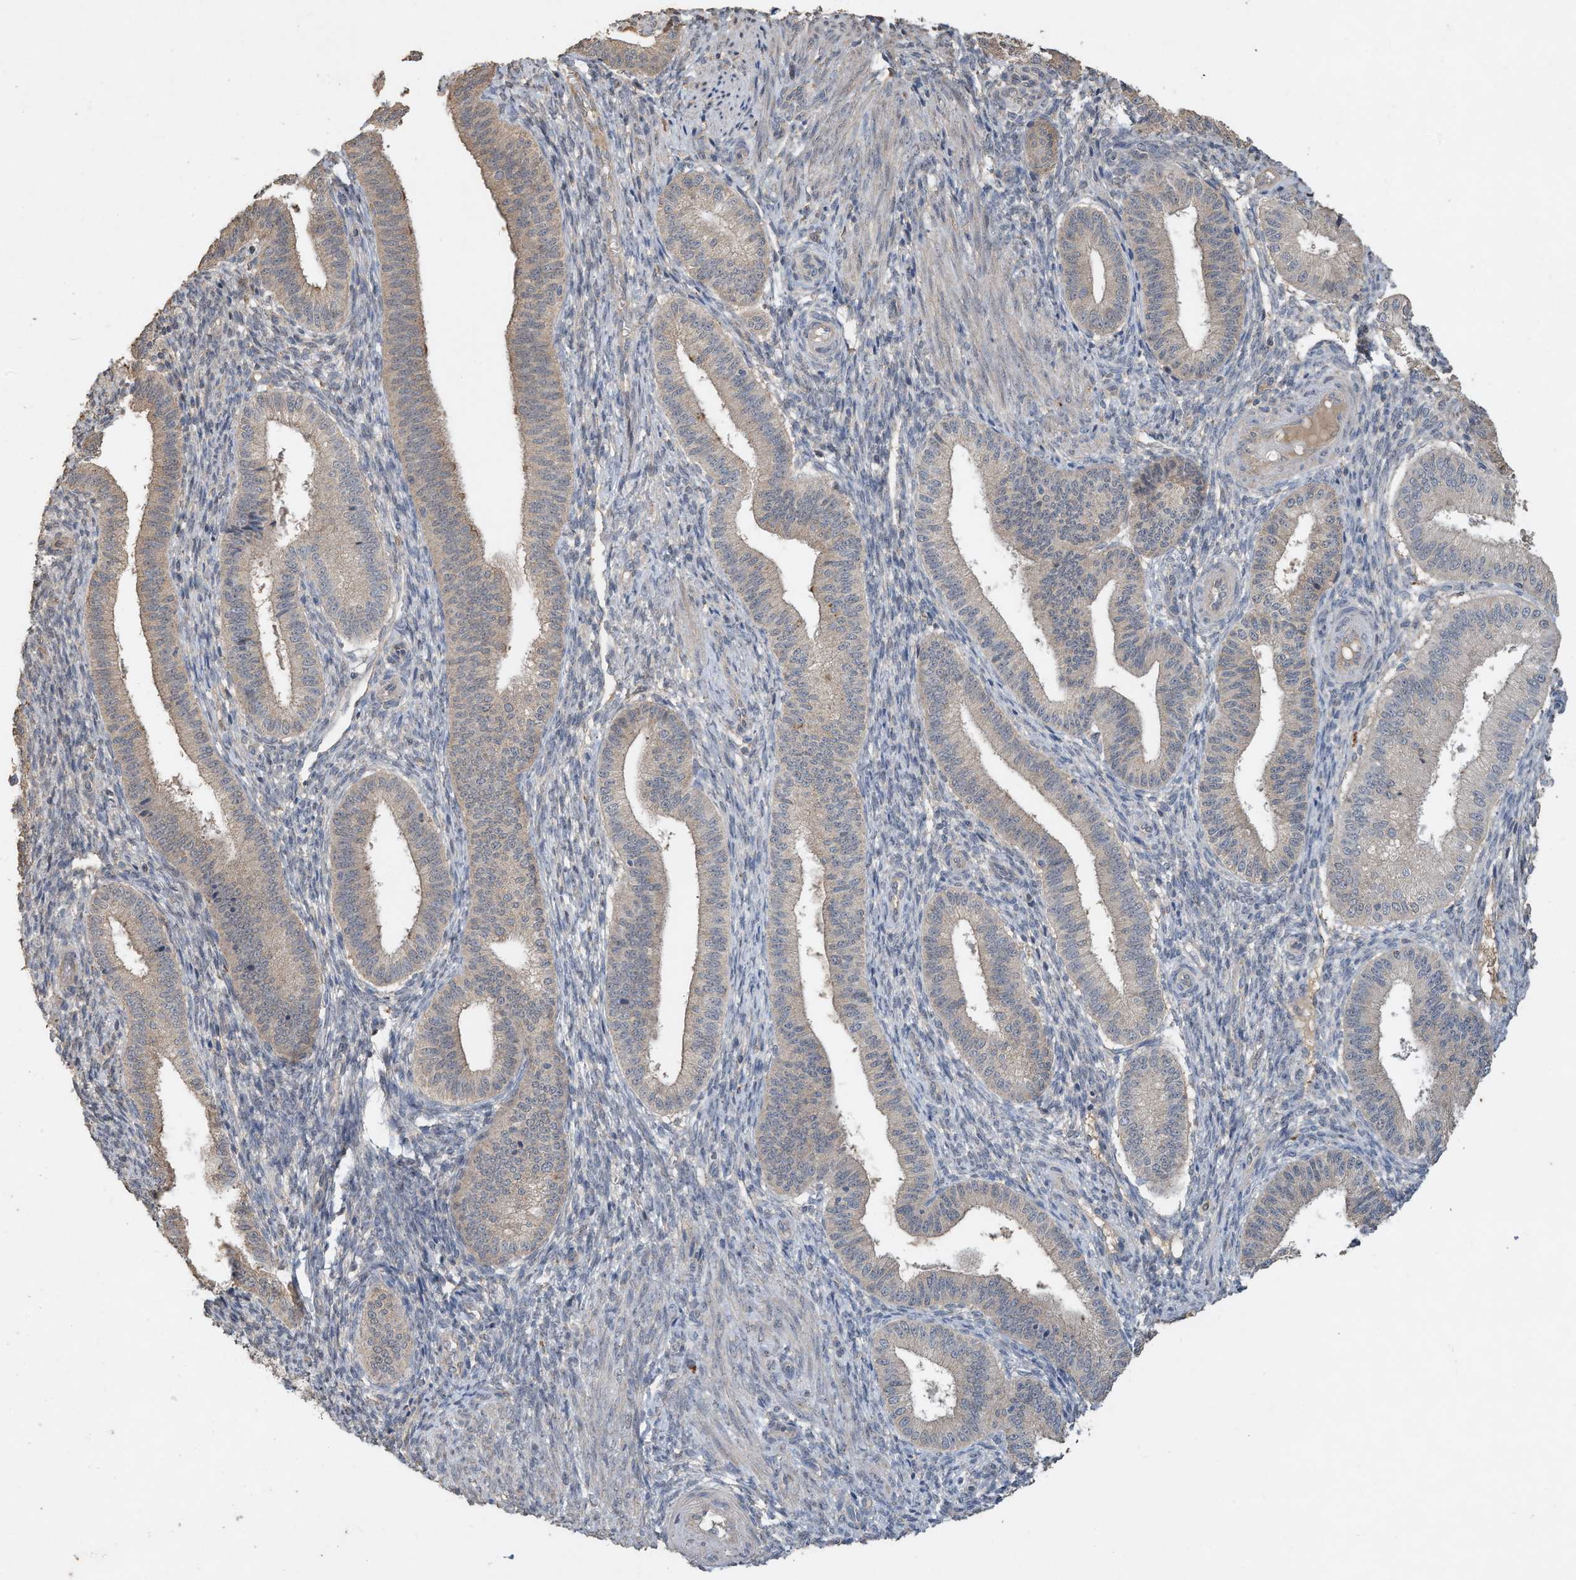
{"staining": {"intensity": "negative", "quantity": "none", "location": "none"}, "tissue": "endometrium", "cell_type": "Cells in endometrial stroma", "image_type": "normal", "snomed": [{"axis": "morphology", "description": "Normal tissue, NOS"}, {"axis": "topography", "description": "Endometrium"}], "caption": "Immunohistochemistry (IHC) image of normal human endometrium stained for a protein (brown), which demonstrates no positivity in cells in endometrial stroma.", "gene": "CAPN13", "patient": {"sex": "female", "age": 39}}